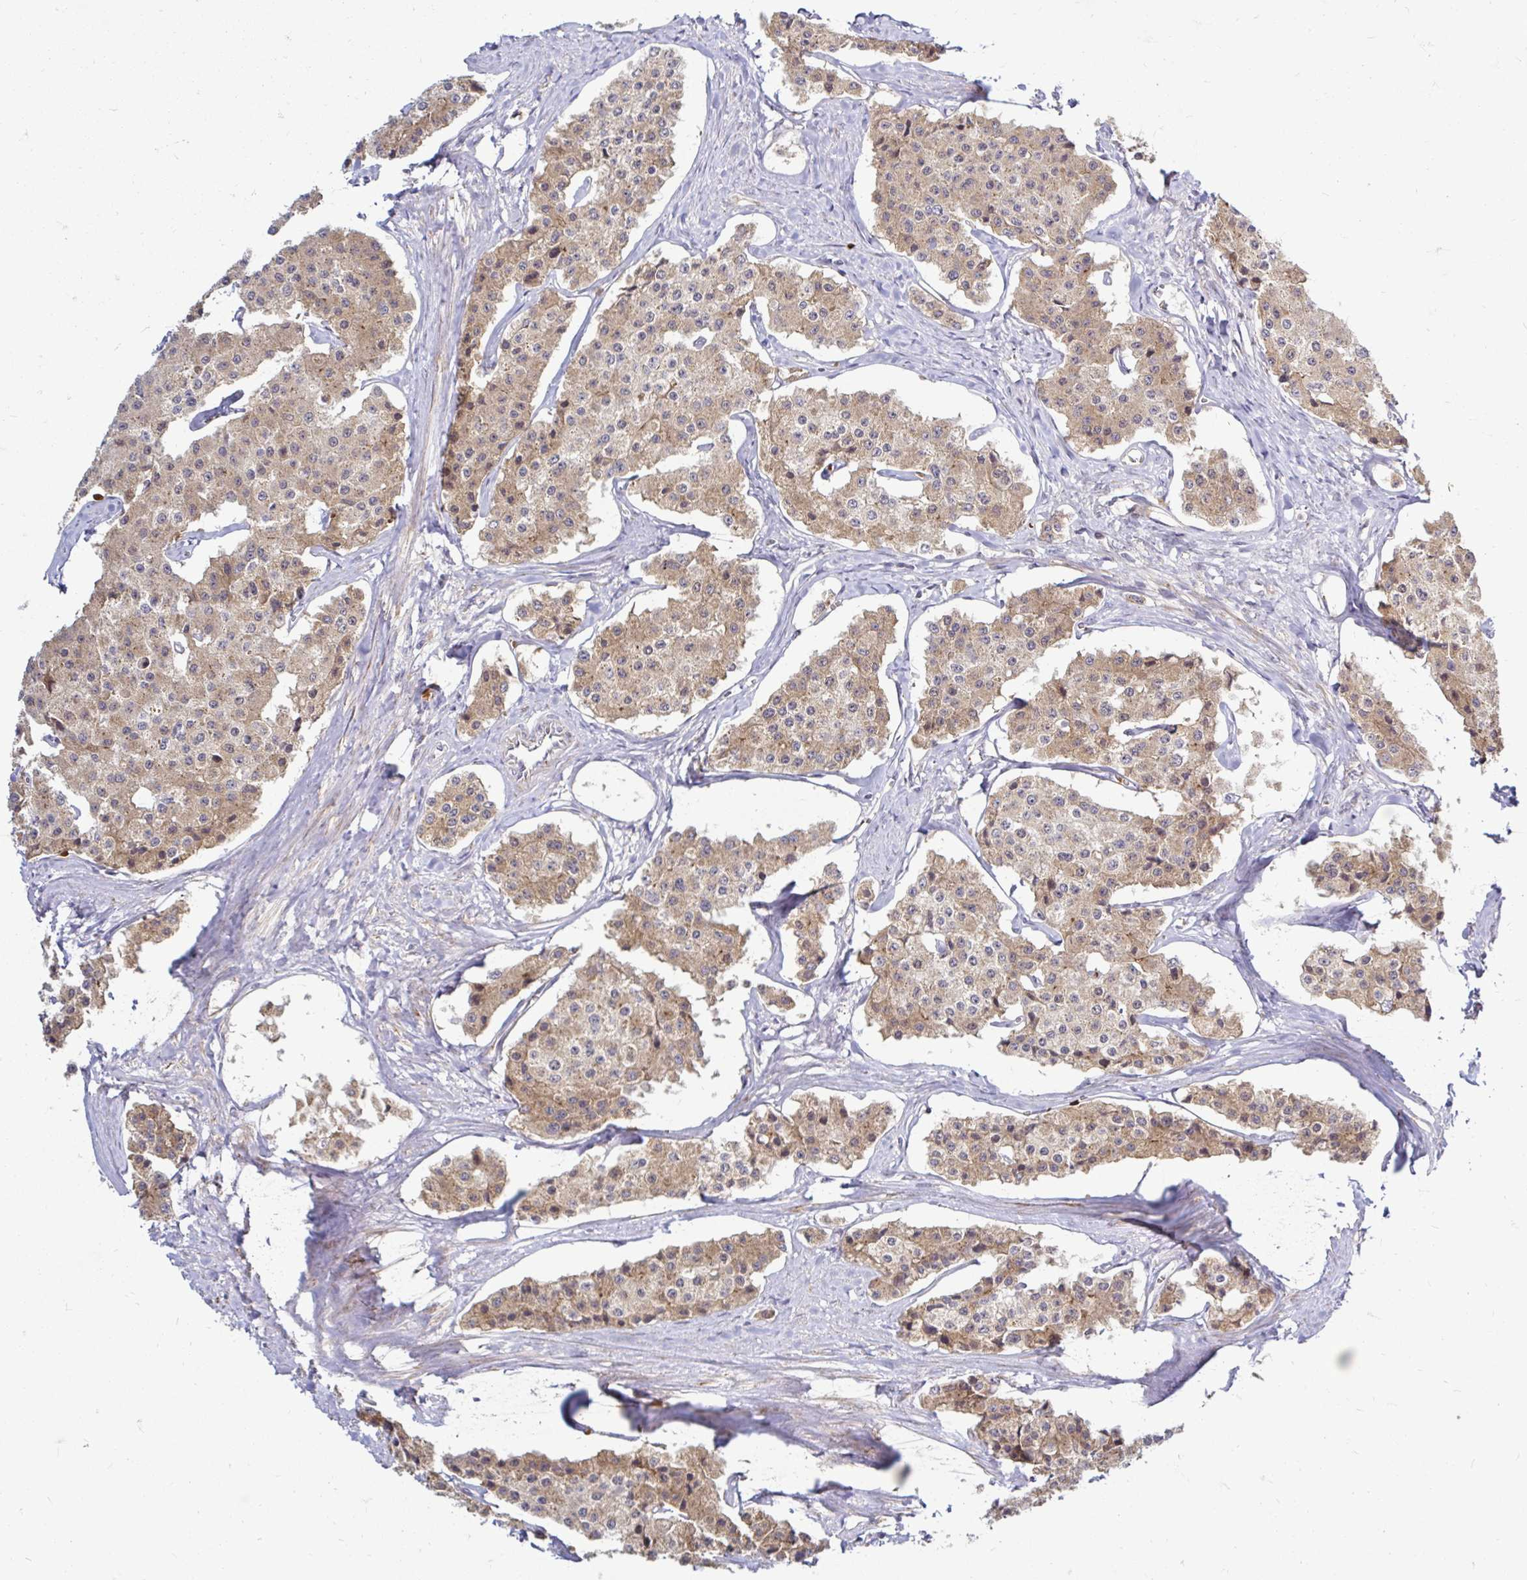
{"staining": {"intensity": "moderate", "quantity": ">75%", "location": "cytoplasmic/membranous"}, "tissue": "carcinoid", "cell_type": "Tumor cells", "image_type": "cancer", "snomed": [{"axis": "morphology", "description": "Carcinoid, malignant, NOS"}, {"axis": "topography", "description": "Small intestine"}], "caption": "Immunohistochemistry of carcinoid reveals medium levels of moderate cytoplasmic/membranous staining in about >75% of tumor cells.", "gene": "ARHGEF37", "patient": {"sex": "female", "age": 65}}